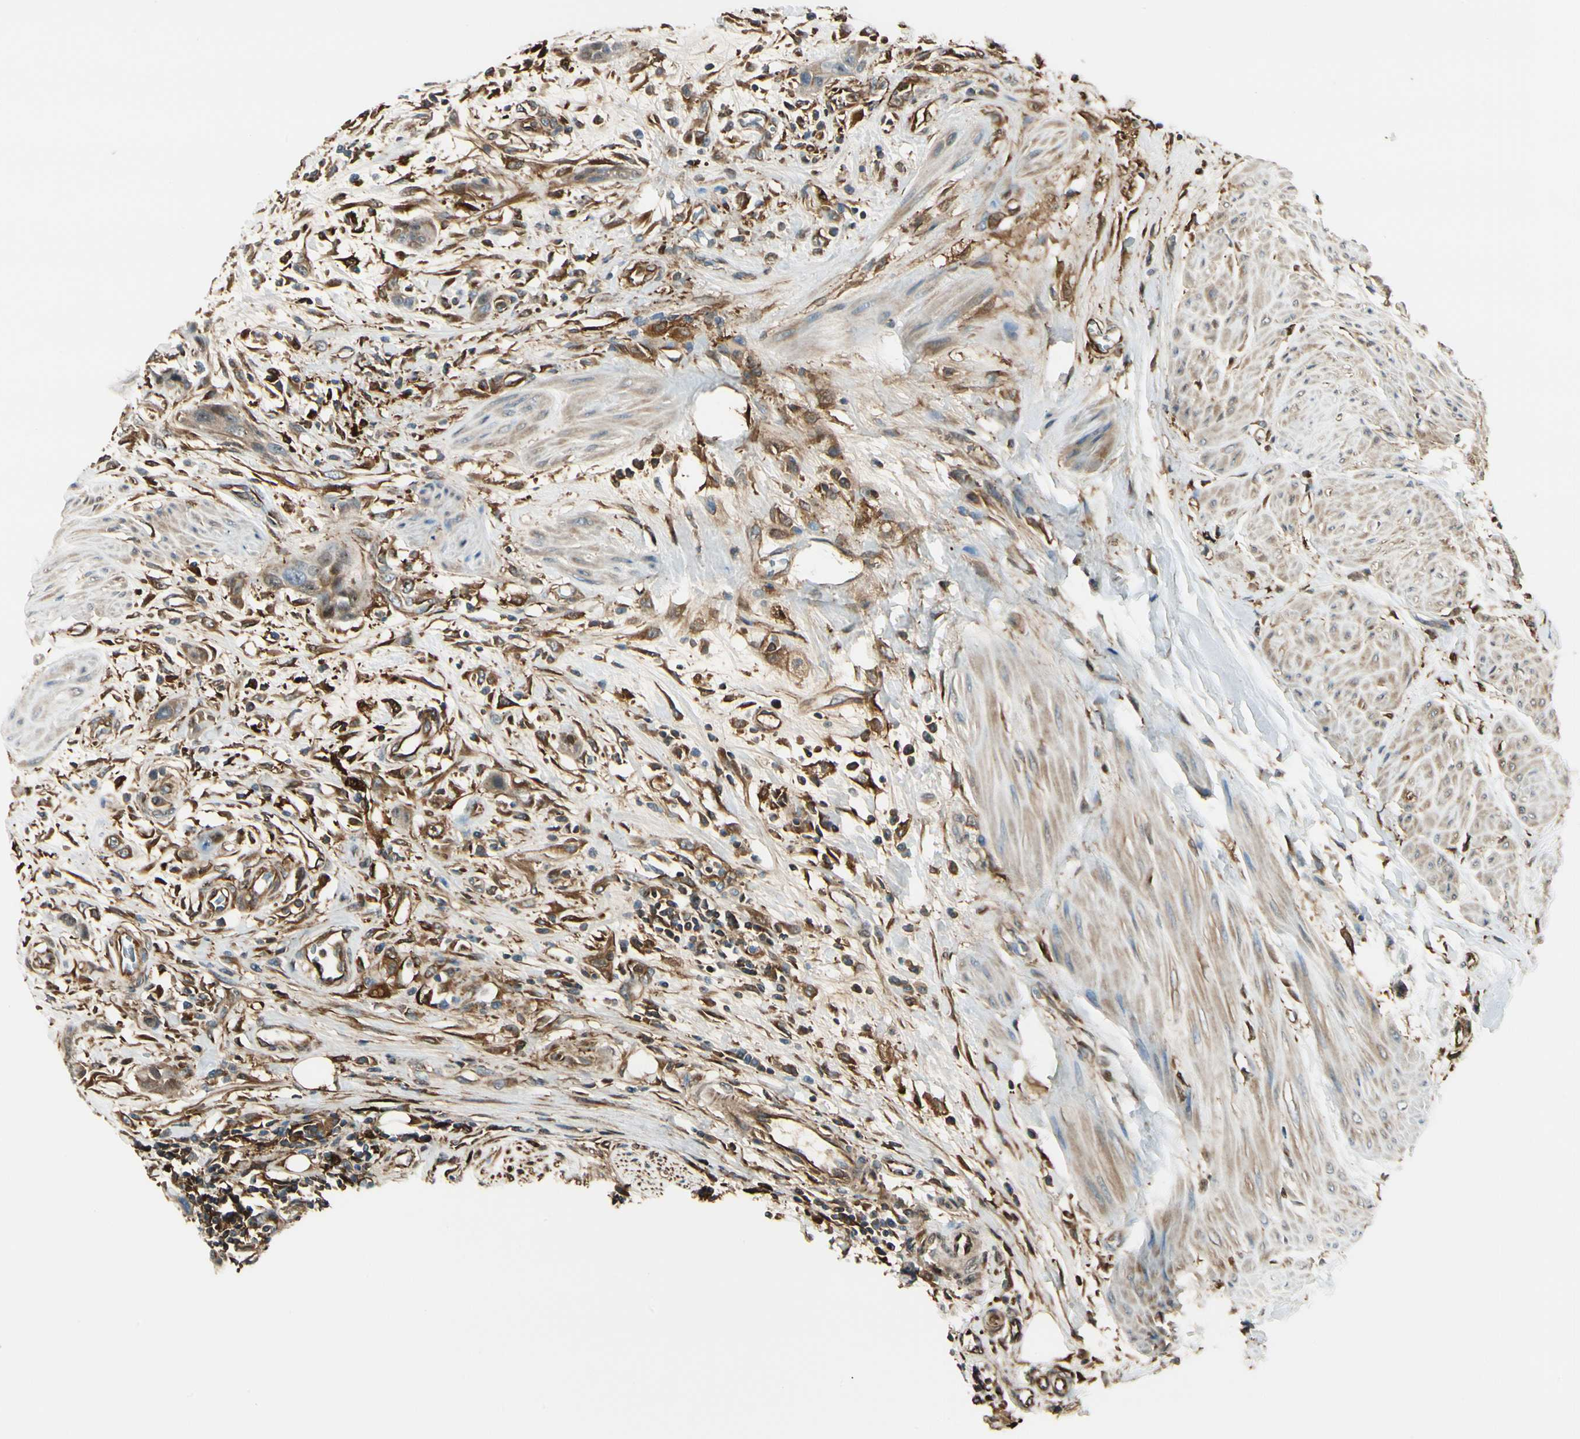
{"staining": {"intensity": "moderate", "quantity": "<25%", "location": "cytoplasmic/membranous"}, "tissue": "urothelial cancer", "cell_type": "Tumor cells", "image_type": "cancer", "snomed": [{"axis": "morphology", "description": "Urothelial carcinoma, High grade"}, {"axis": "topography", "description": "Urinary bladder"}], "caption": "Urothelial cancer was stained to show a protein in brown. There is low levels of moderate cytoplasmic/membranous staining in approximately <25% of tumor cells.", "gene": "FTH1", "patient": {"sex": "male", "age": 35}}